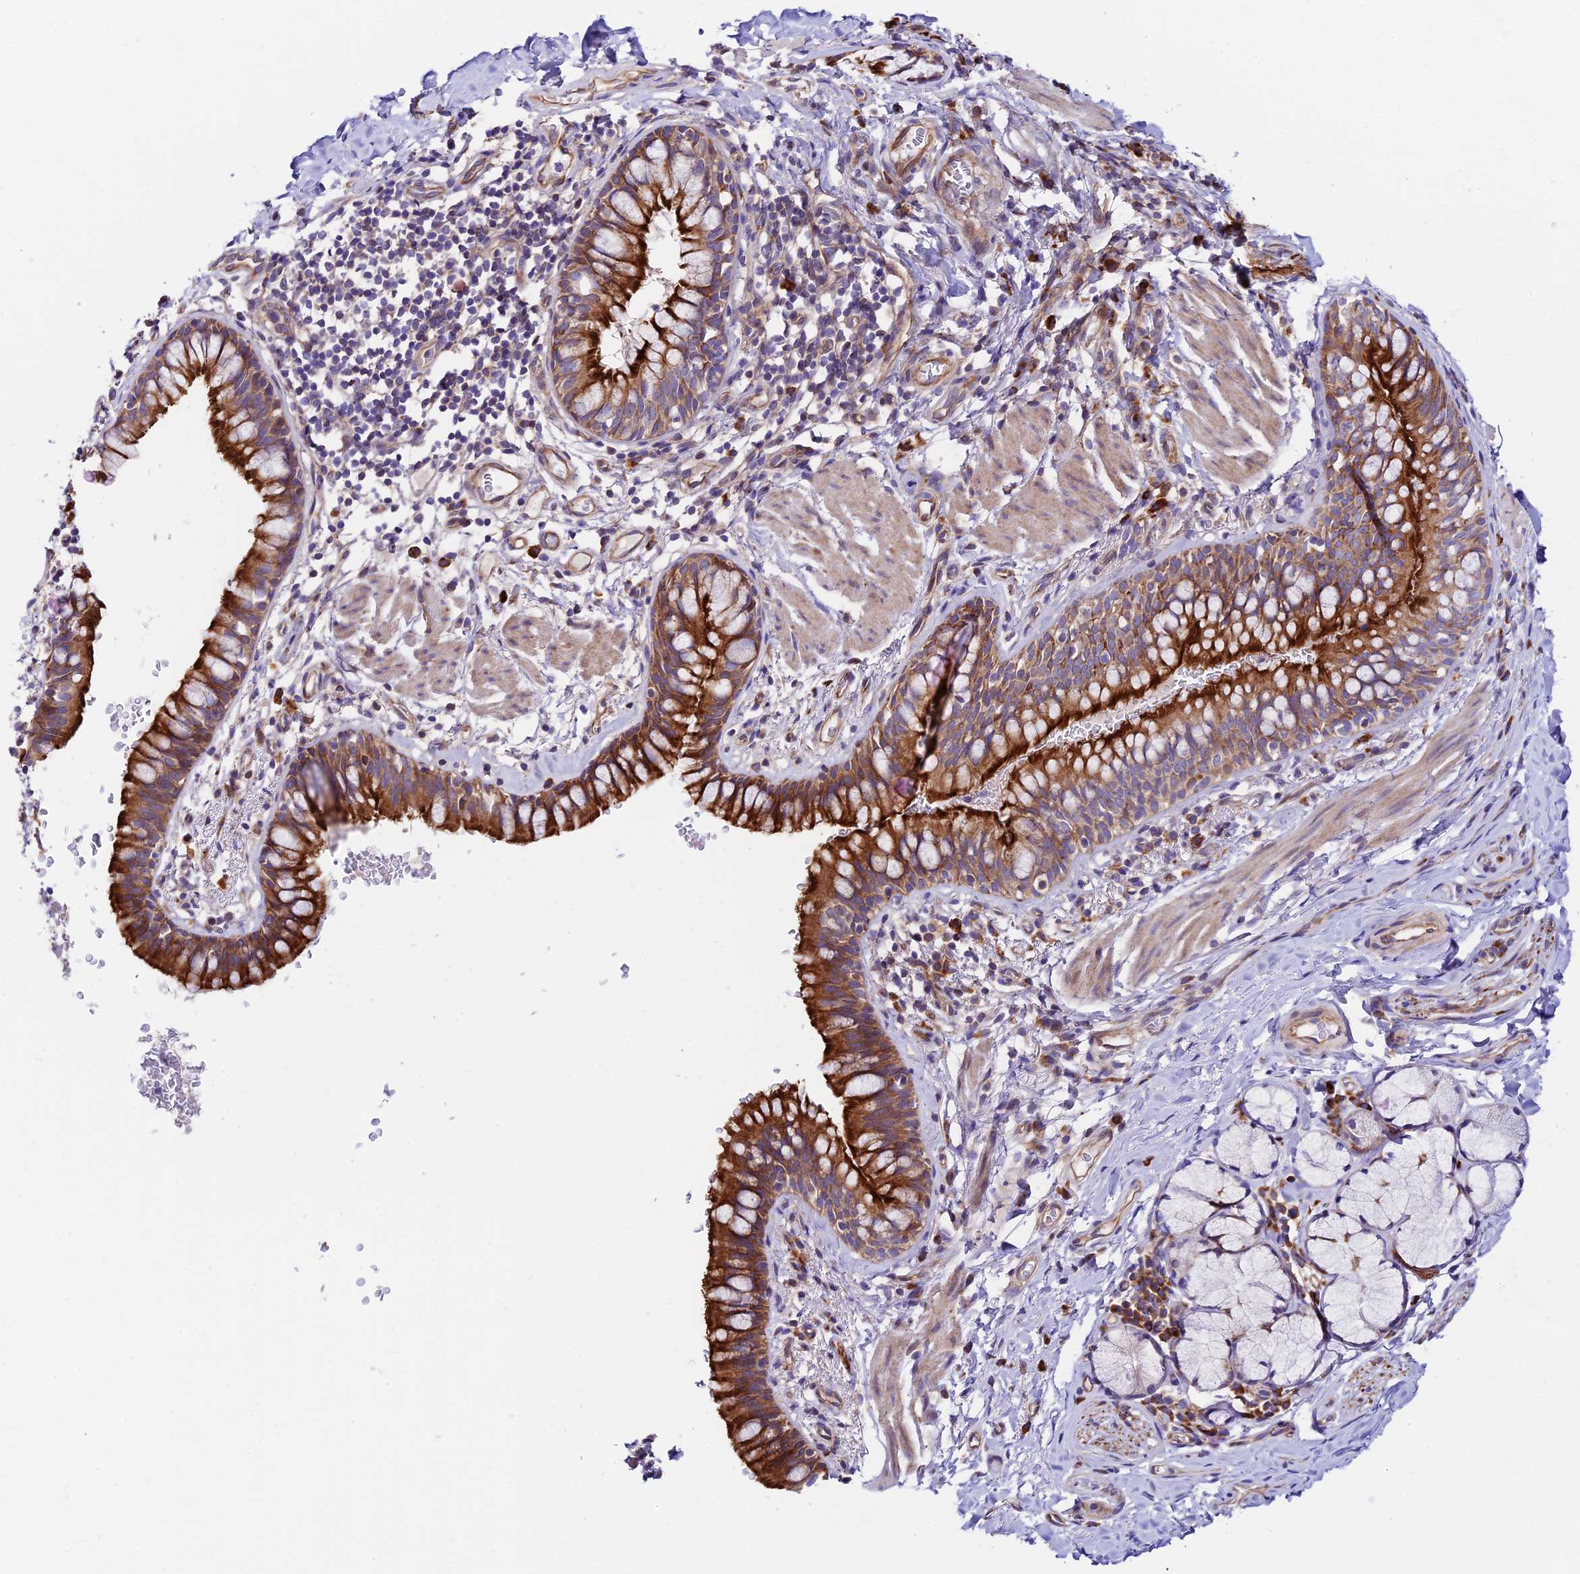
{"staining": {"intensity": "strong", "quantity": ">75%", "location": "cytoplasmic/membranous"}, "tissue": "bronchus", "cell_type": "Respiratory epithelial cells", "image_type": "normal", "snomed": [{"axis": "morphology", "description": "Normal tissue, NOS"}, {"axis": "topography", "description": "Cartilage tissue"}, {"axis": "topography", "description": "Bronchus"}], "caption": "Bronchus stained with a protein marker exhibits strong staining in respiratory epithelial cells.", "gene": "VPS13C", "patient": {"sex": "female", "age": 36}}